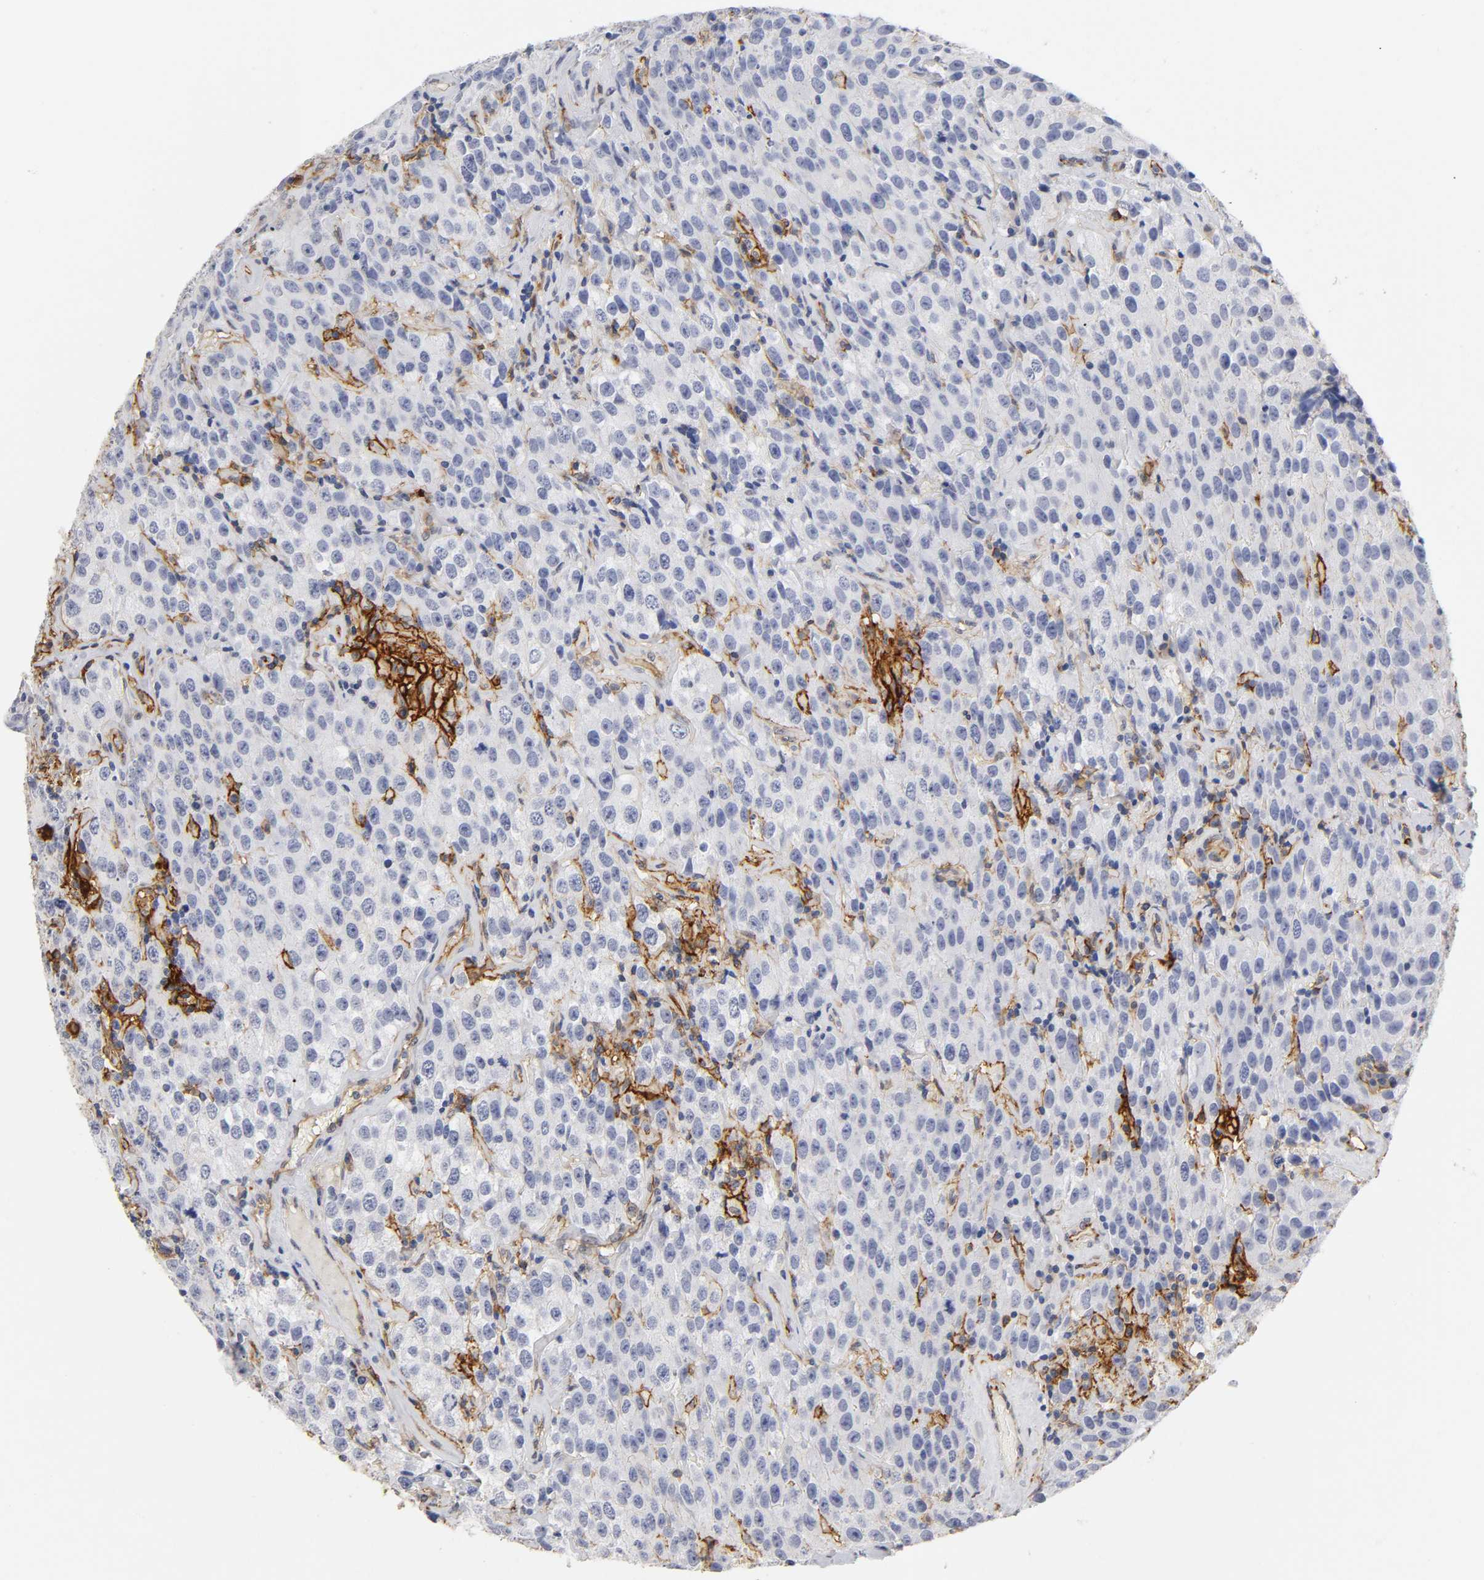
{"staining": {"intensity": "negative", "quantity": "none", "location": "none"}, "tissue": "testis cancer", "cell_type": "Tumor cells", "image_type": "cancer", "snomed": [{"axis": "morphology", "description": "Seminoma, NOS"}, {"axis": "topography", "description": "Testis"}], "caption": "IHC of seminoma (testis) demonstrates no expression in tumor cells.", "gene": "ICAM1", "patient": {"sex": "male", "age": 52}}